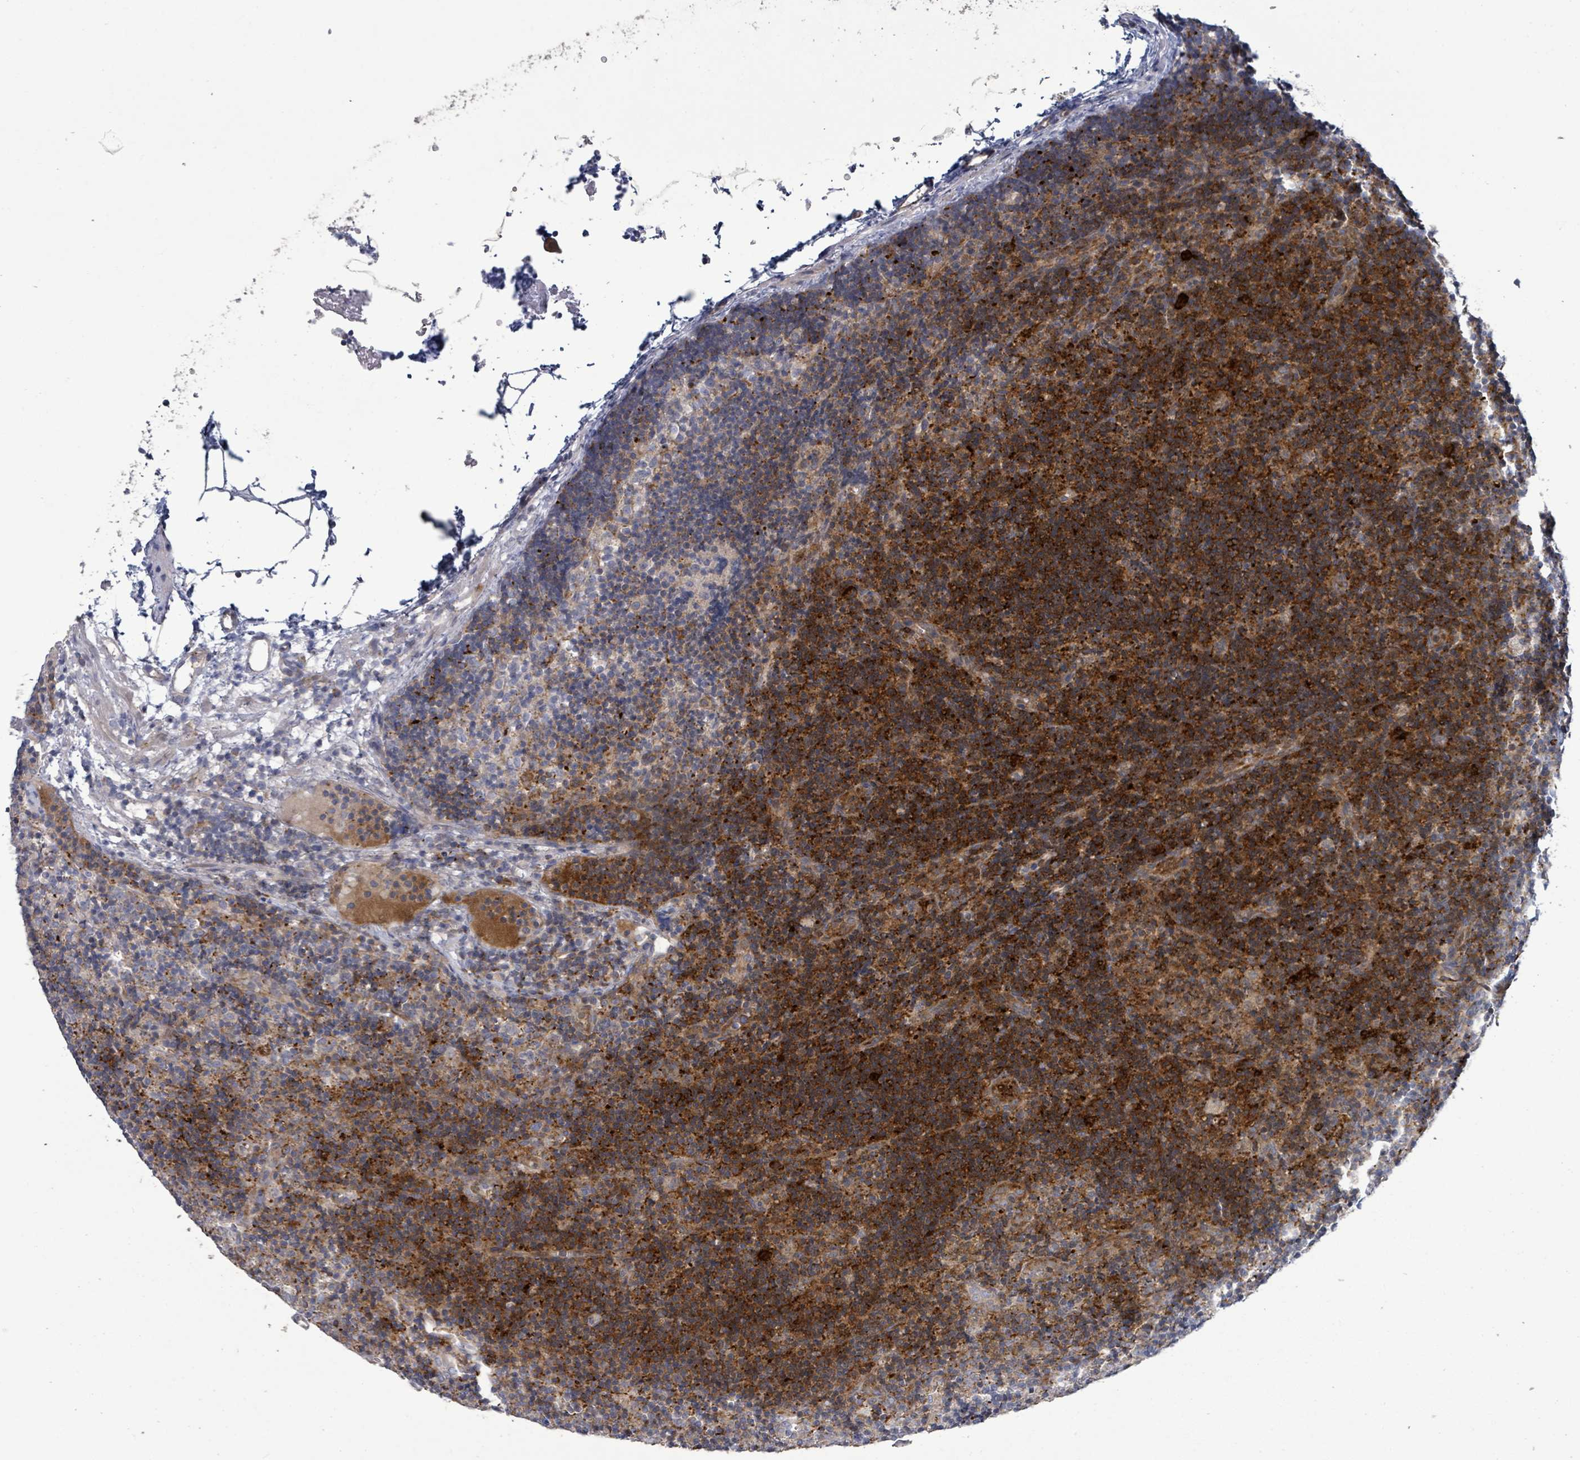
{"staining": {"intensity": "moderate", "quantity": "<25%", "location": "cytoplasmic/membranous"}, "tissue": "lymph node", "cell_type": "Germinal center cells", "image_type": "normal", "snomed": [{"axis": "morphology", "description": "Normal tissue, NOS"}, {"axis": "topography", "description": "Lymph node"}], "caption": "Germinal center cells exhibit low levels of moderate cytoplasmic/membranous staining in approximately <25% of cells in benign lymph node.", "gene": "LILRA4", "patient": {"sex": "female", "age": 30}}